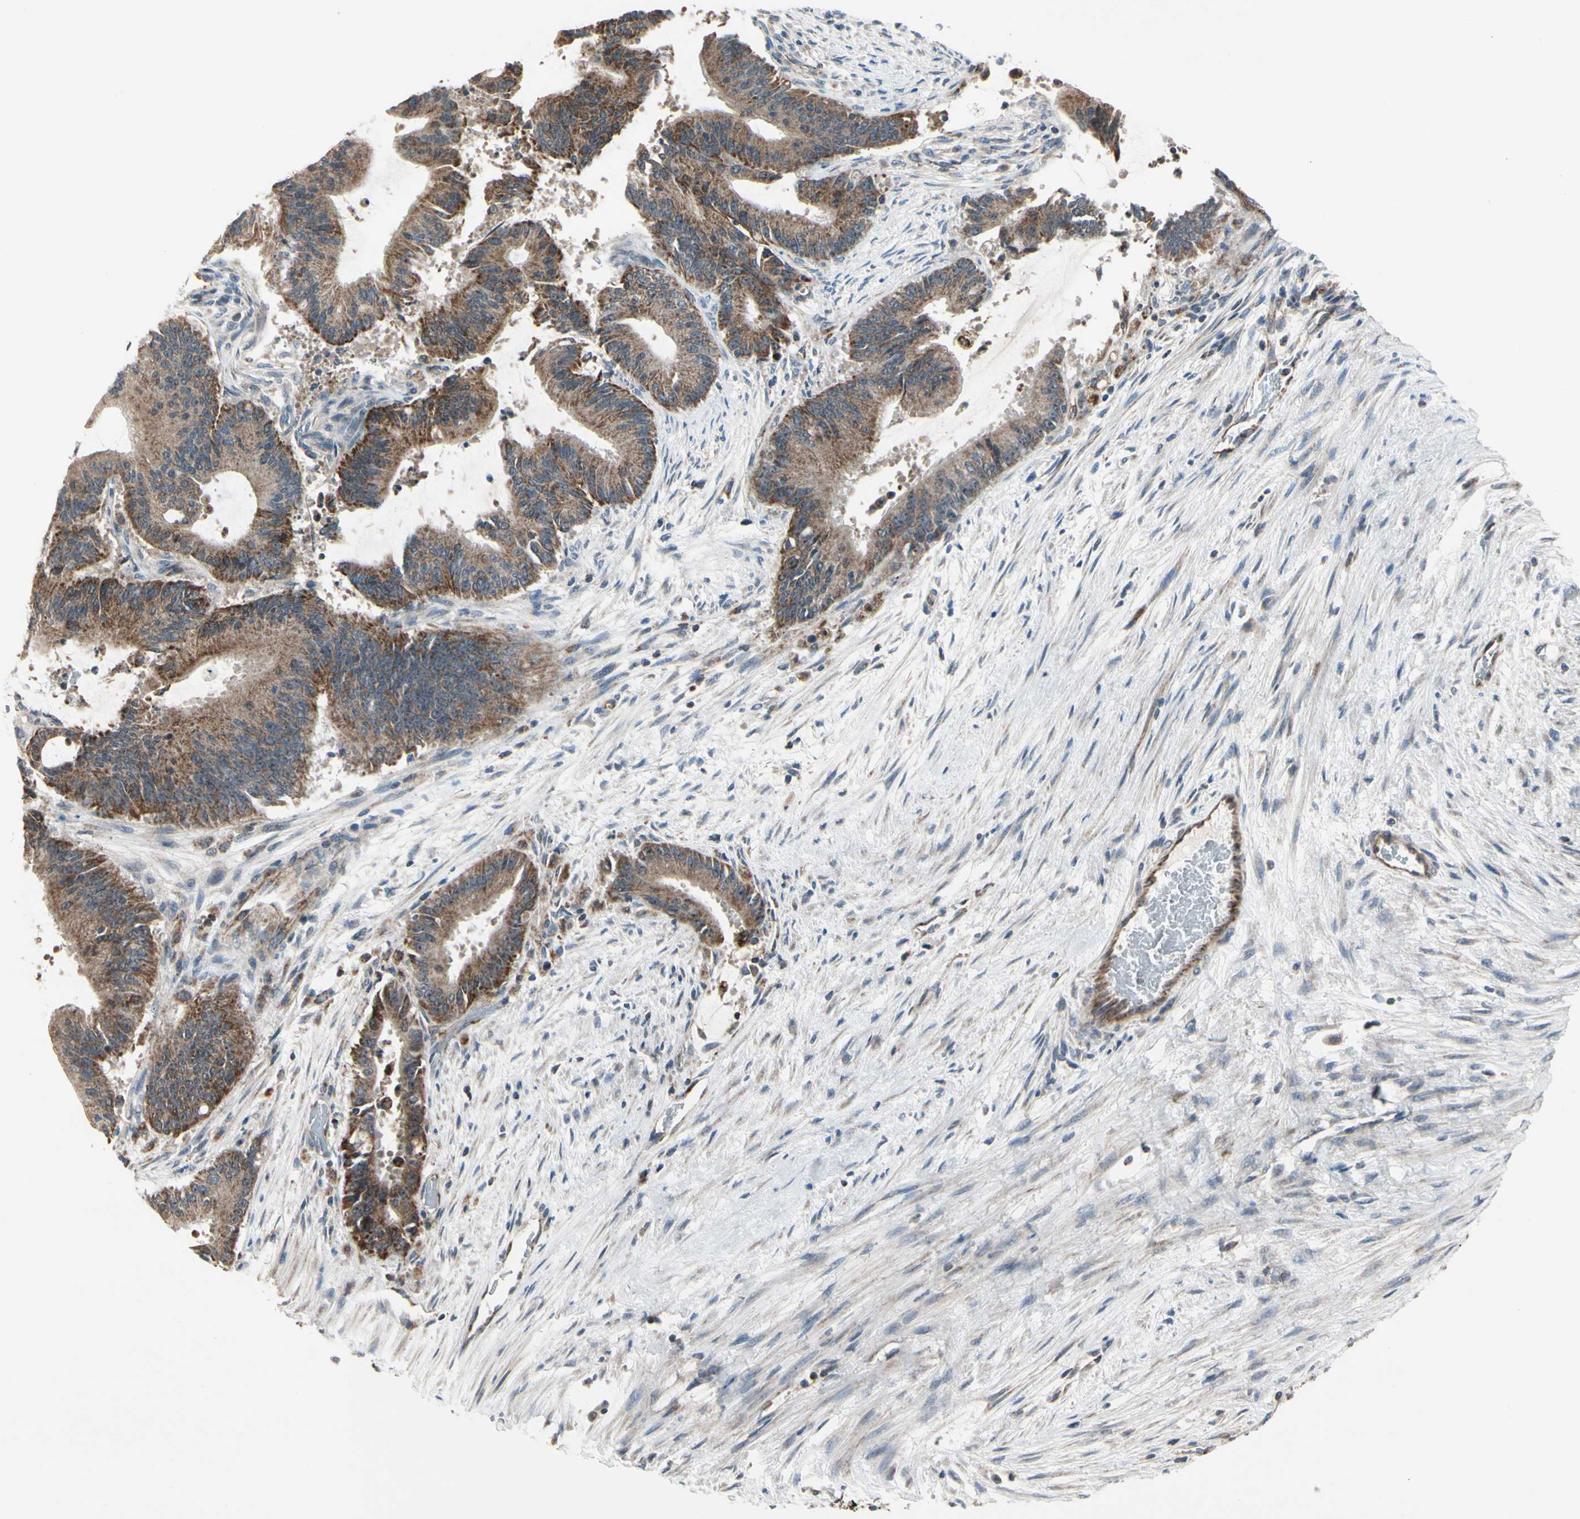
{"staining": {"intensity": "moderate", "quantity": ">75%", "location": "cytoplasmic/membranous"}, "tissue": "liver cancer", "cell_type": "Tumor cells", "image_type": "cancer", "snomed": [{"axis": "morphology", "description": "Cholangiocarcinoma"}, {"axis": "topography", "description": "Liver"}], "caption": "There is medium levels of moderate cytoplasmic/membranous staining in tumor cells of liver cancer (cholangiocarcinoma), as demonstrated by immunohistochemical staining (brown color).", "gene": "CPT1A", "patient": {"sex": "female", "age": 73}}